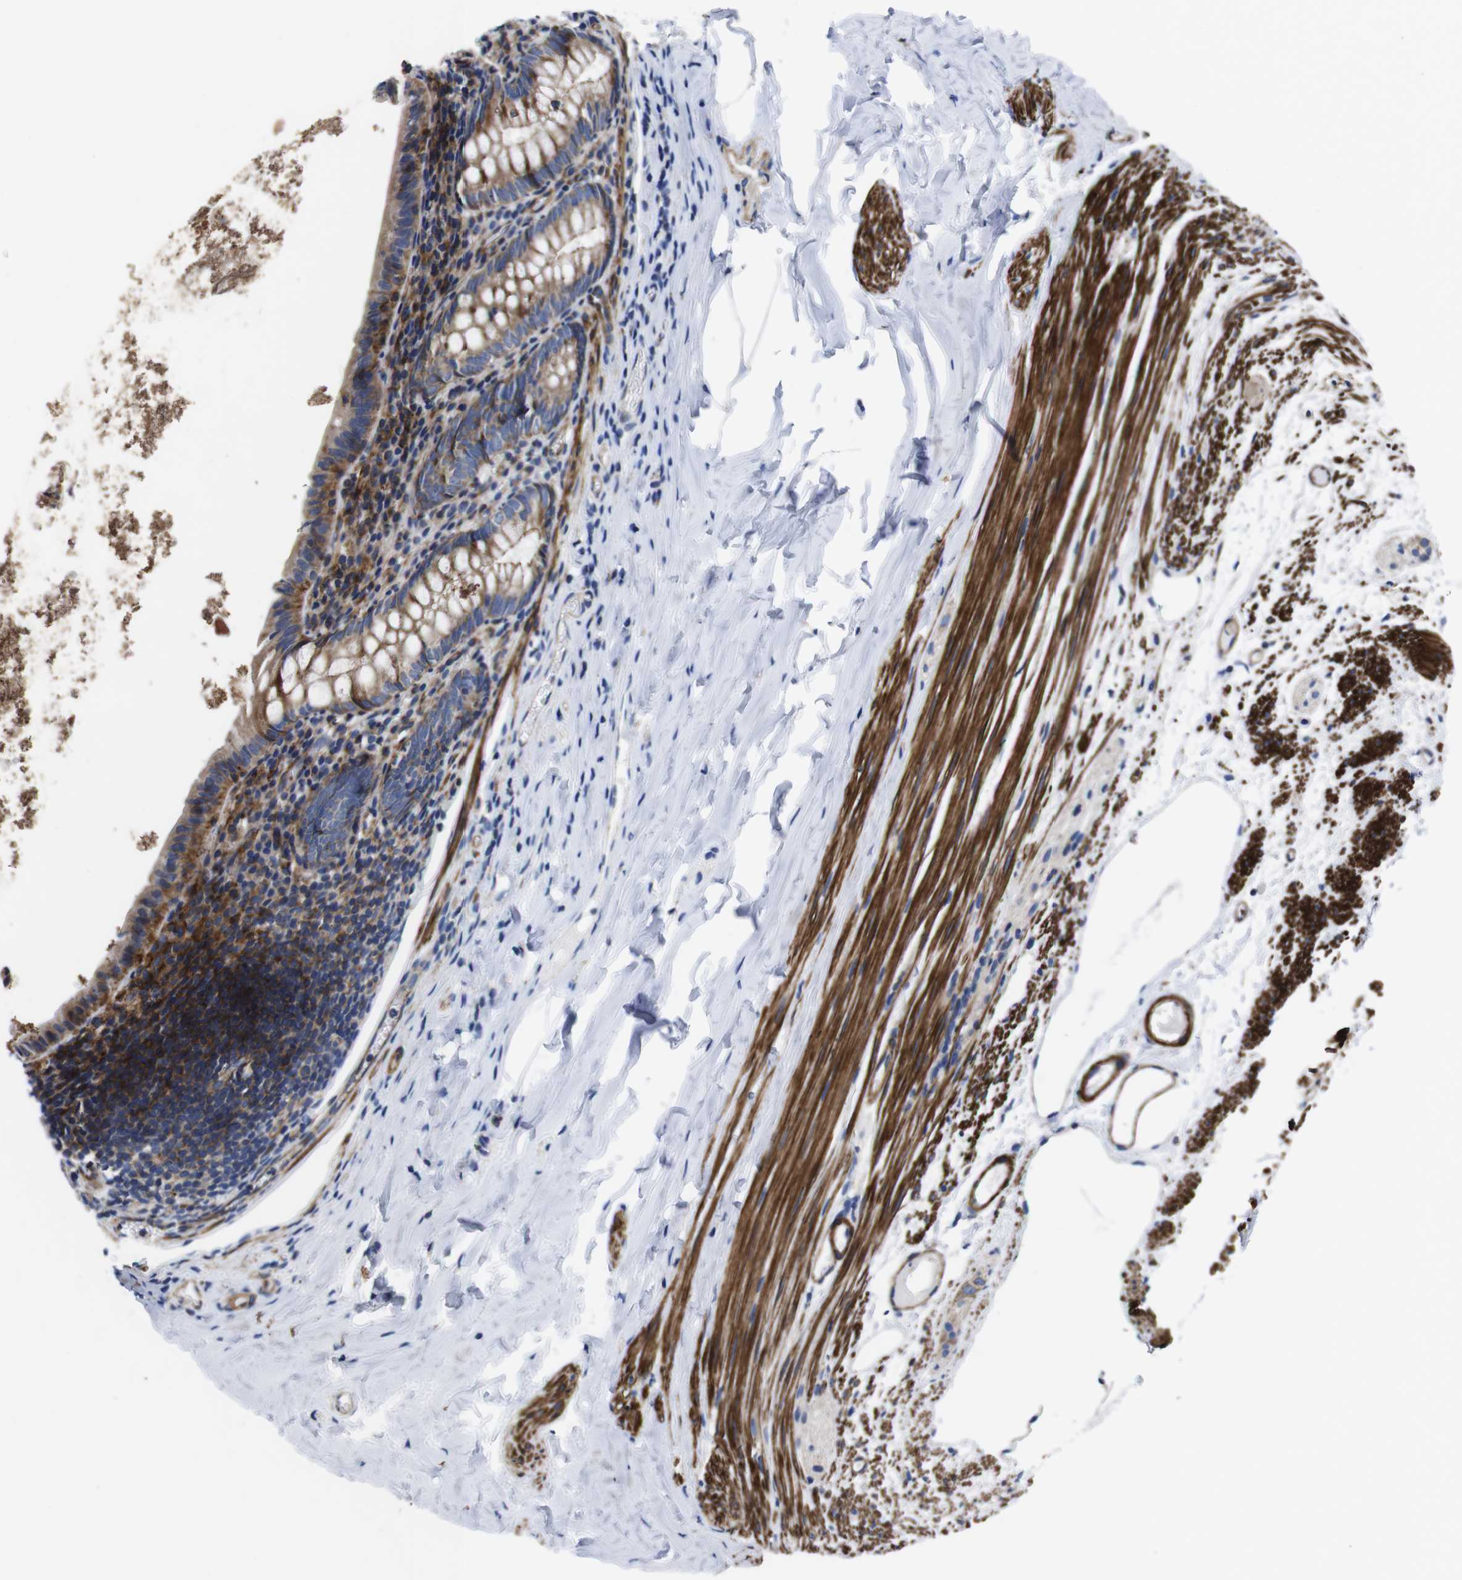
{"staining": {"intensity": "moderate", "quantity": ">75%", "location": "cytoplasmic/membranous"}, "tissue": "appendix", "cell_type": "Glandular cells", "image_type": "normal", "snomed": [{"axis": "morphology", "description": "Normal tissue, NOS"}, {"axis": "topography", "description": "Appendix"}], "caption": "Immunohistochemical staining of unremarkable human appendix demonstrates medium levels of moderate cytoplasmic/membranous staining in approximately >75% of glandular cells. (DAB (3,3'-diaminobenzidine) IHC with brightfield microscopy, high magnification).", "gene": "GPR4", "patient": {"sex": "female", "age": 10}}